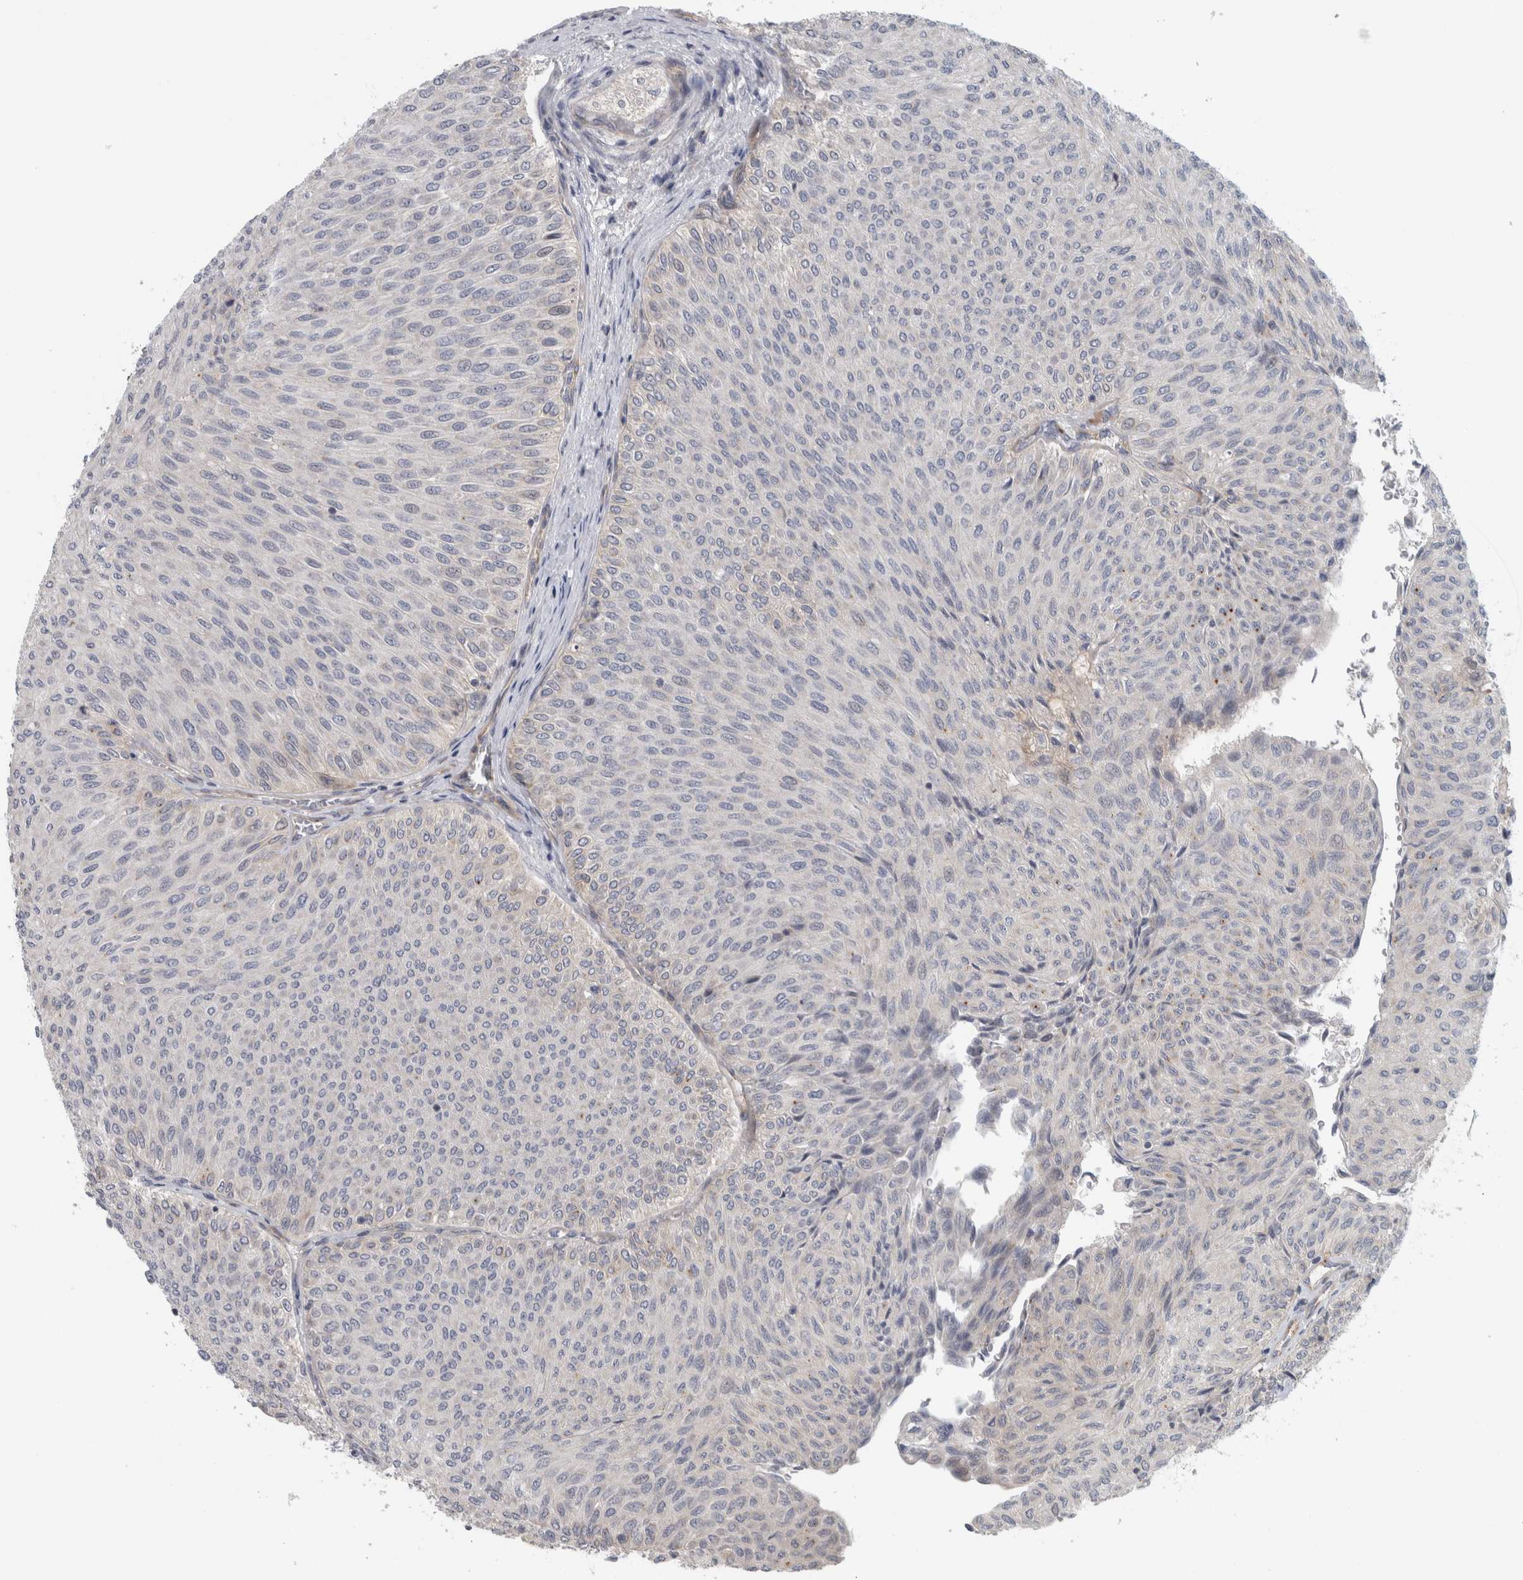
{"staining": {"intensity": "negative", "quantity": "none", "location": "none"}, "tissue": "urothelial cancer", "cell_type": "Tumor cells", "image_type": "cancer", "snomed": [{"axis": "morphology", "description": "Urothelial carcinoma, Low grade"}, {"axis": "topography", "description": "Urinary bladder"}], "caption": "A photomicrograph of urothelial cancer stained for a protein reveals no brown staining in tumor cells.", "gene": "ZNF804B", "patient": {"sex": "male", "age": 78}}